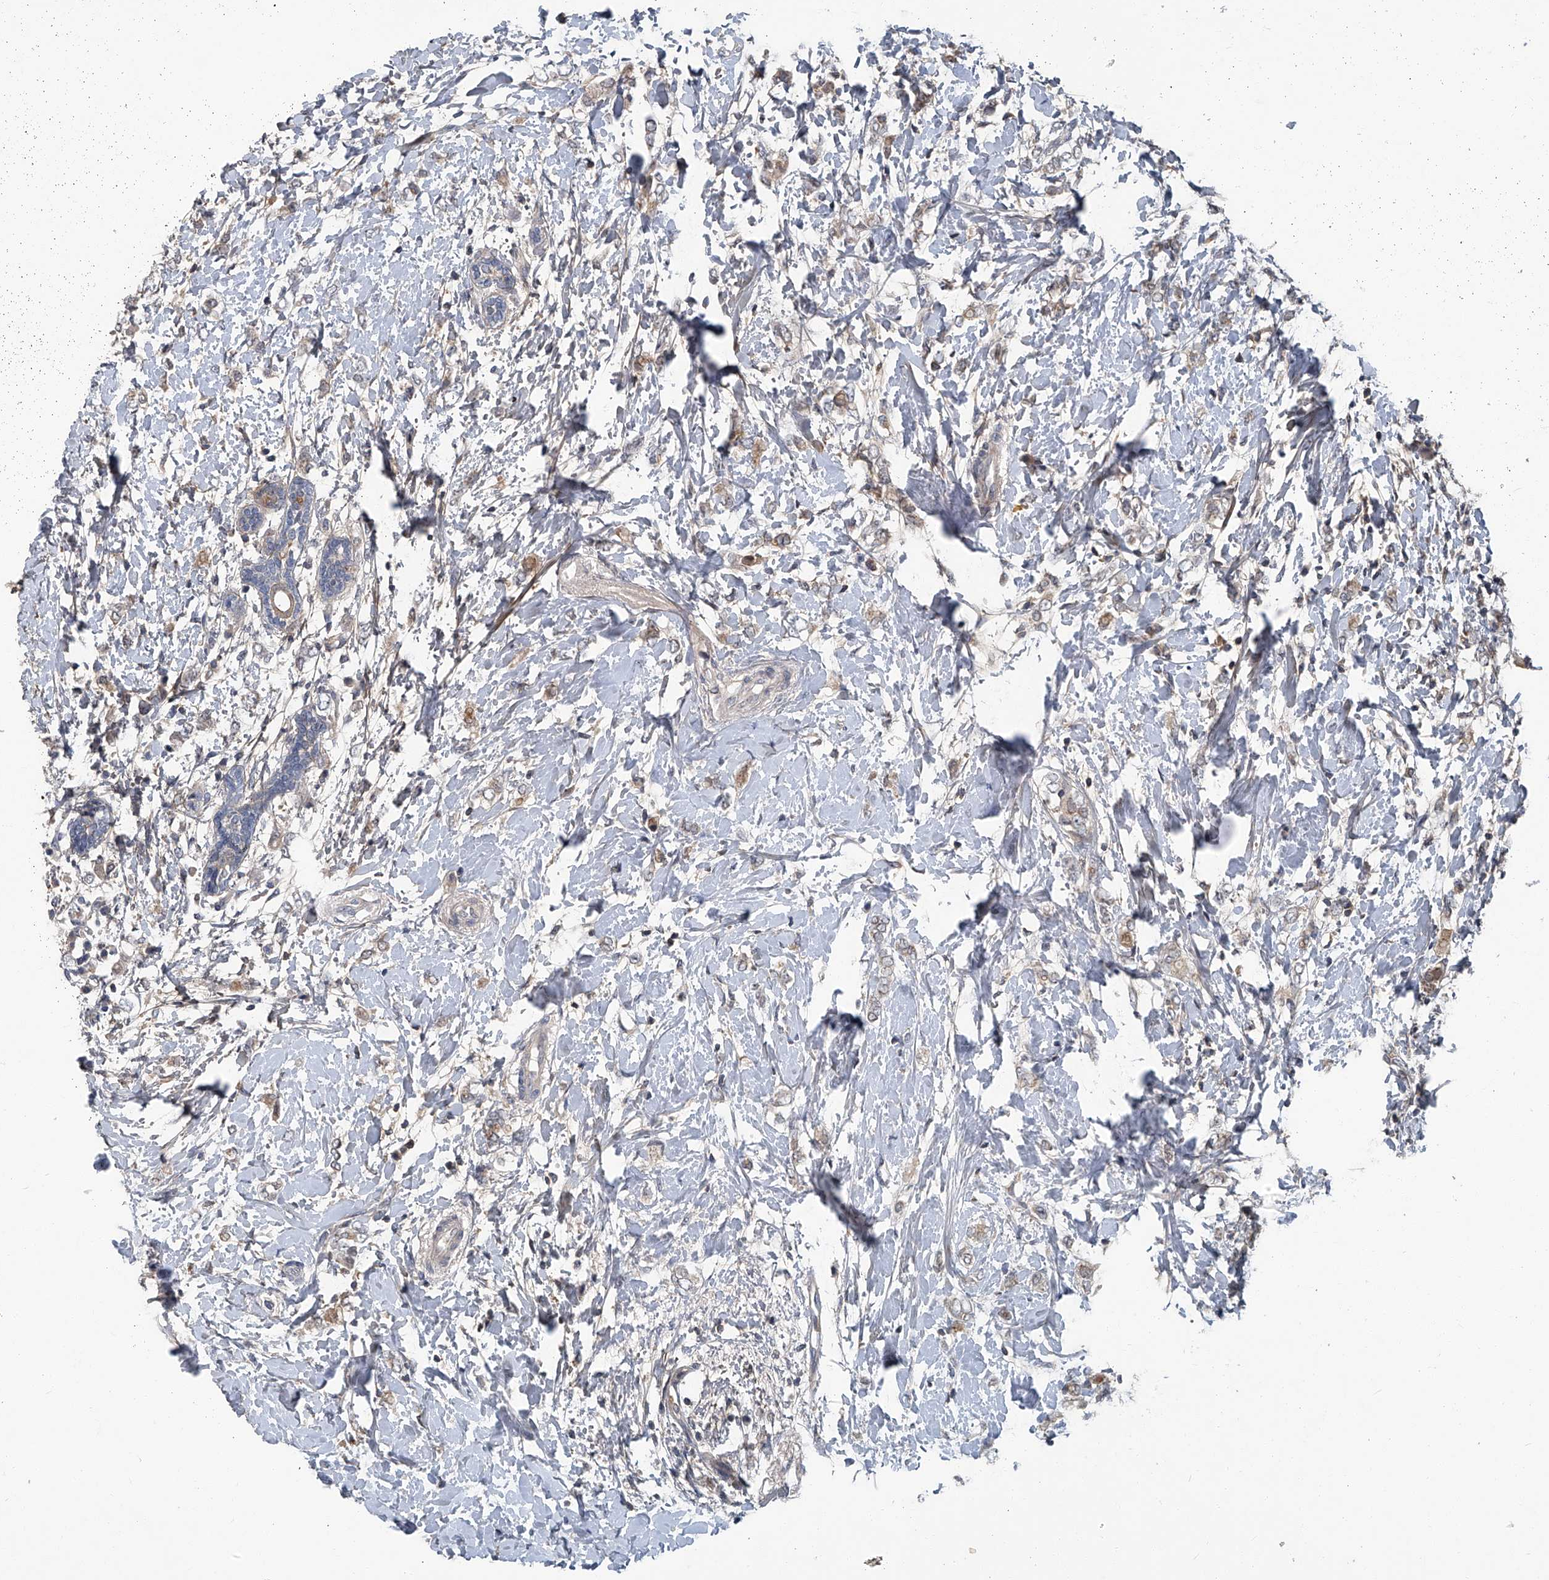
{"staining": {"intensity": "weak", "quantity": ">75%", "location": "cytoplasmic/membranous"}, "tissue": "breast cancer", "cell_type": "Tumor cells", "image_type": "cancer", "snomed": [{"axis": "morphology", "description": "Normal tissue, NOS"}, {"axis": "morphology", "description": "Lobular carcinoma"}, {"axis": "topography", "description": "Breast"}], "caption": "Immunohistochemistry (DAB) staining of breast cancer displays weak cytoplasmic/membranous protein expression in about >75% of tumor cells. (IHC, brightfield microscopy, high magnification).", "gene": "AKNAD1", "patient": {"sex": "female", "age": 47}}